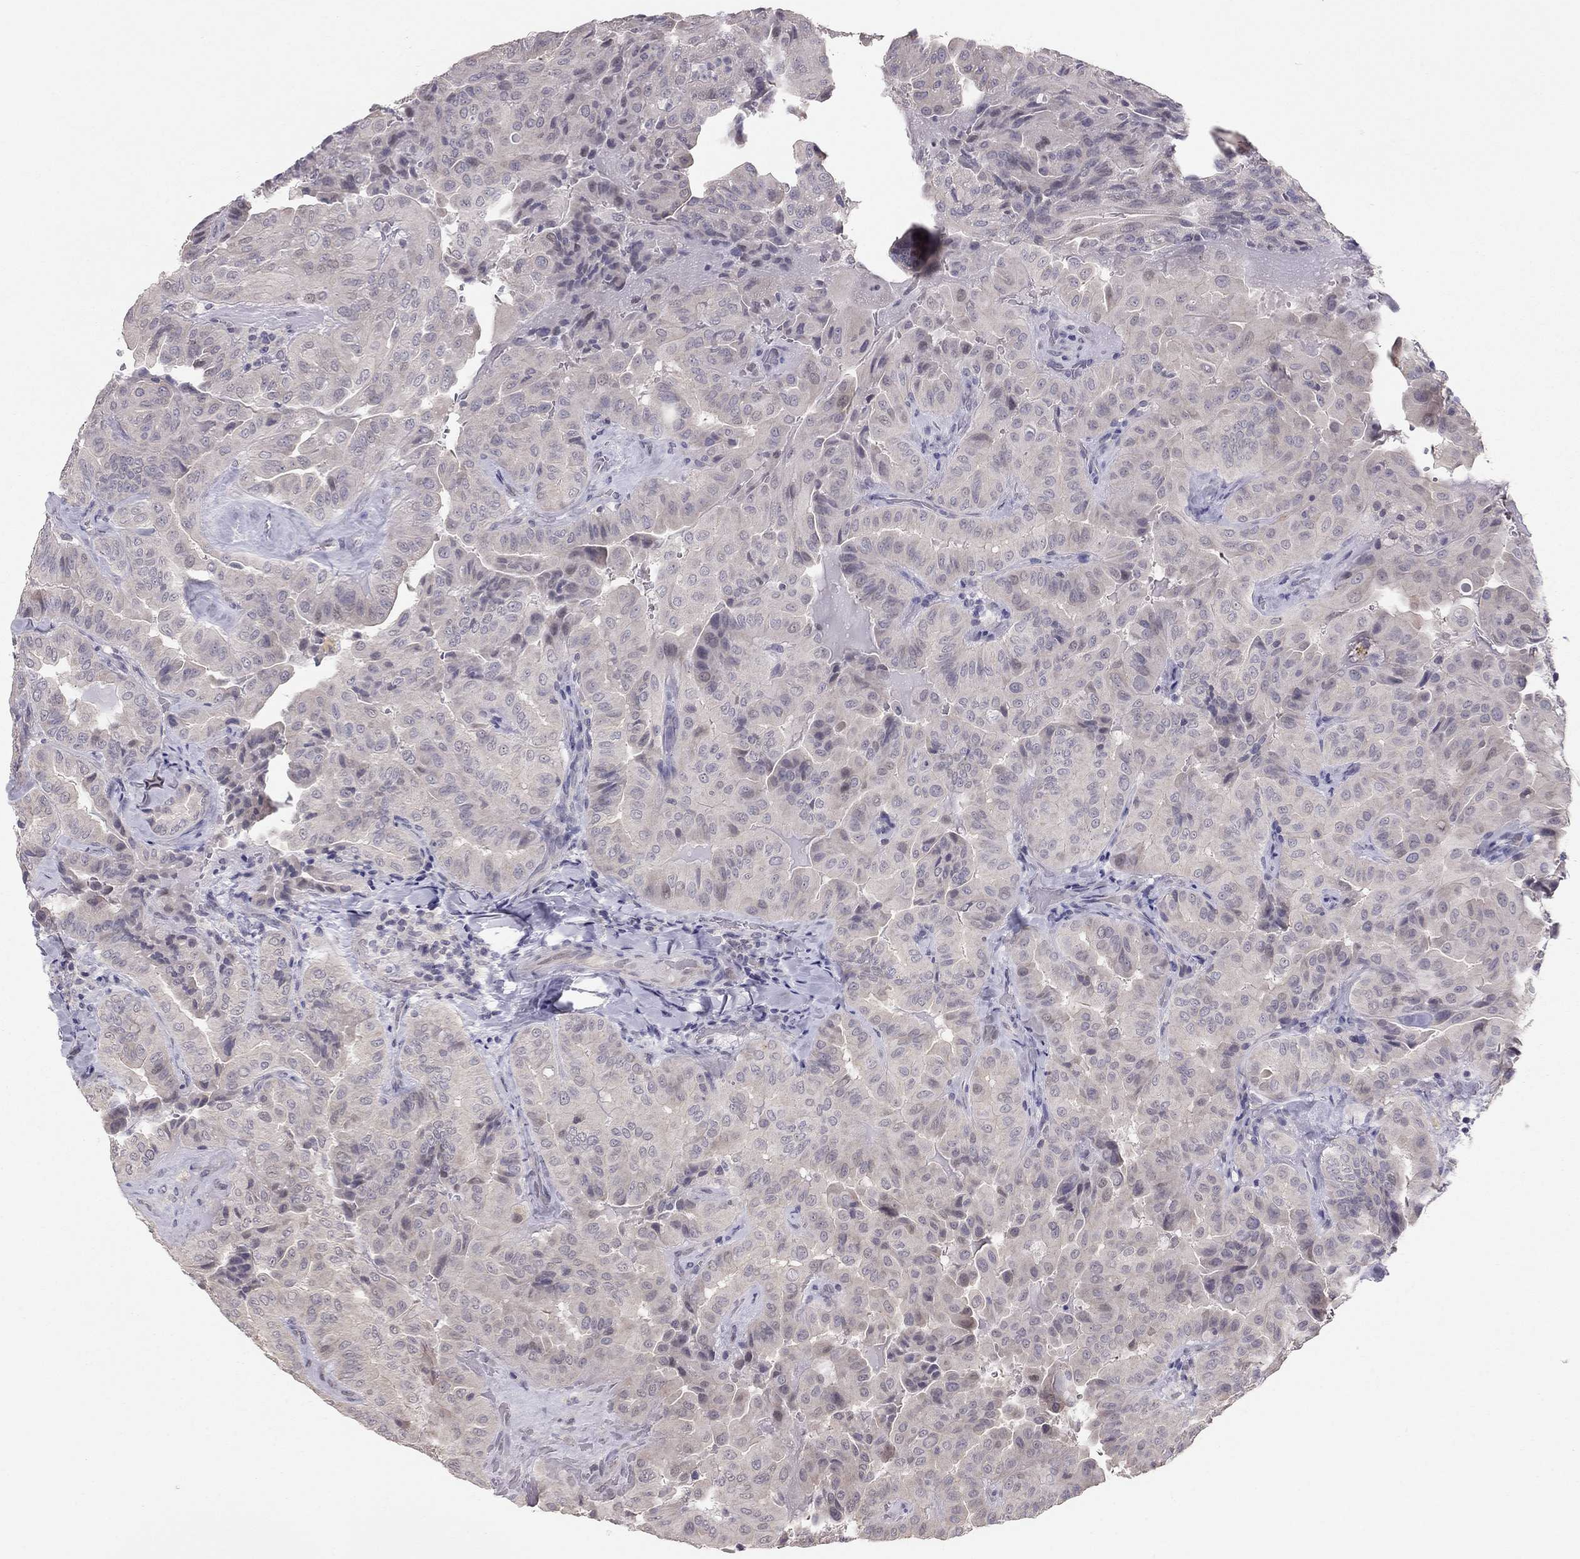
{"staining": {"intensity": "negative", "quantity": "none", "location": "none"}, "tissue": "thyroid cancer", "cell_type": "Tumor cells", "image_type": "cancer", "snomed": [{"axis": "morphology", "description": "Papillary adenocarcinoma, NOS"}, {"axis": "topography", "description": "Thyroid gland"}], "caption": "Papillary adenocarcinoma (thyroid) was stained to show a protein in brown. There is no significant staining in tumor cells.", "gene": "HSF2BP", "patient": {"sex": "female", "age": 68}}